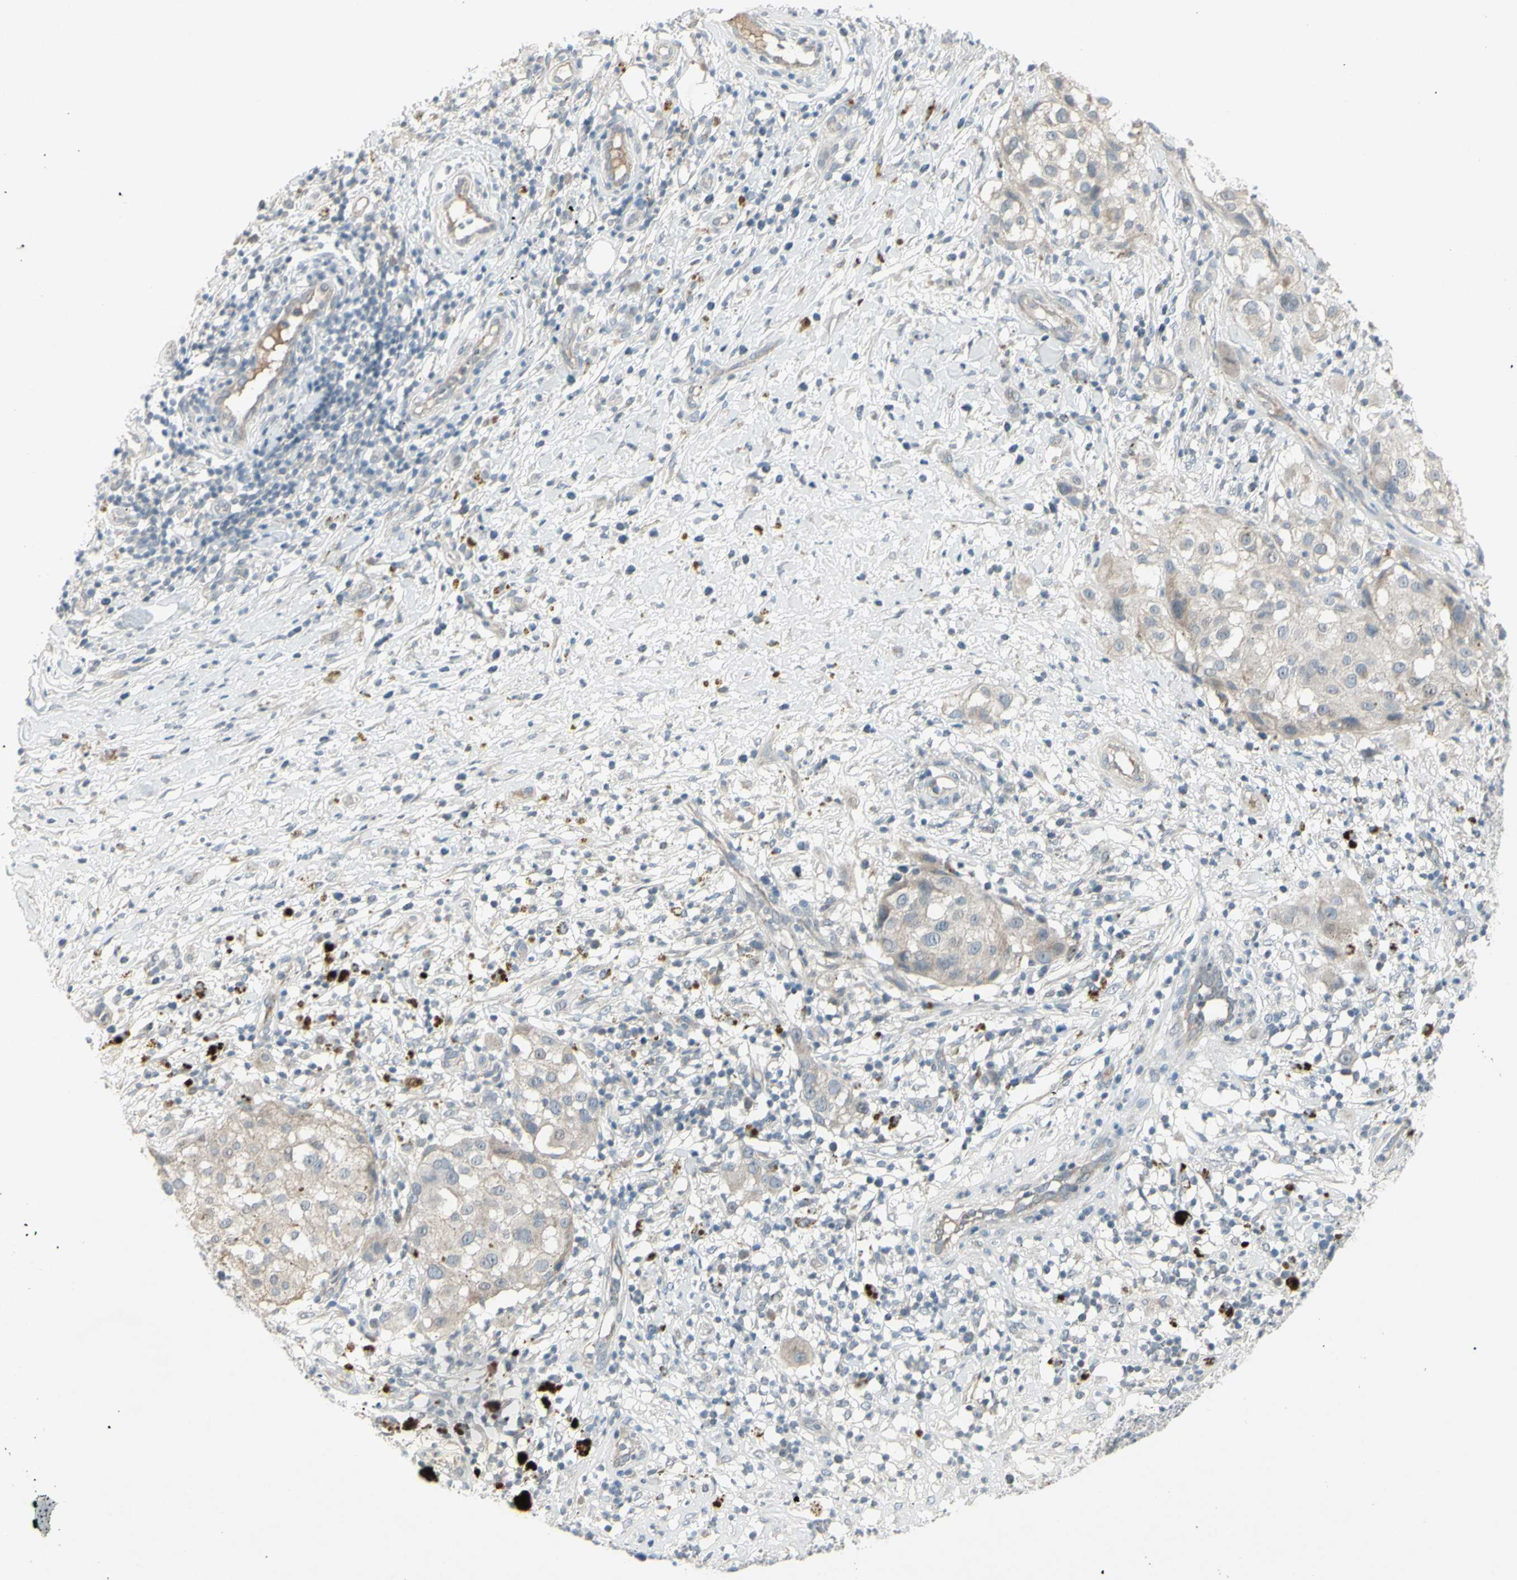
{"staining": {"intensity": "weak", "quantity": ">75%", "location": "cytoplasmic/membranous"}, "tissue": "melanoma", "cell_type": "Tumor cells", "image_type": "cancer", "snomed": [{"axis": "morphology", "description": "Necrosis, NOS"}, {"axis": "morphology", "description": "Malignant melanoma, NOS"}, {"axis": "topography", "description": "Skin"}], "caption": "Human malignant melanoma stained with a protein marker exhibits weak staining in tumor cells.", "gene": "SH3GL2", "patient": {"sex": "female", "age": 87}}